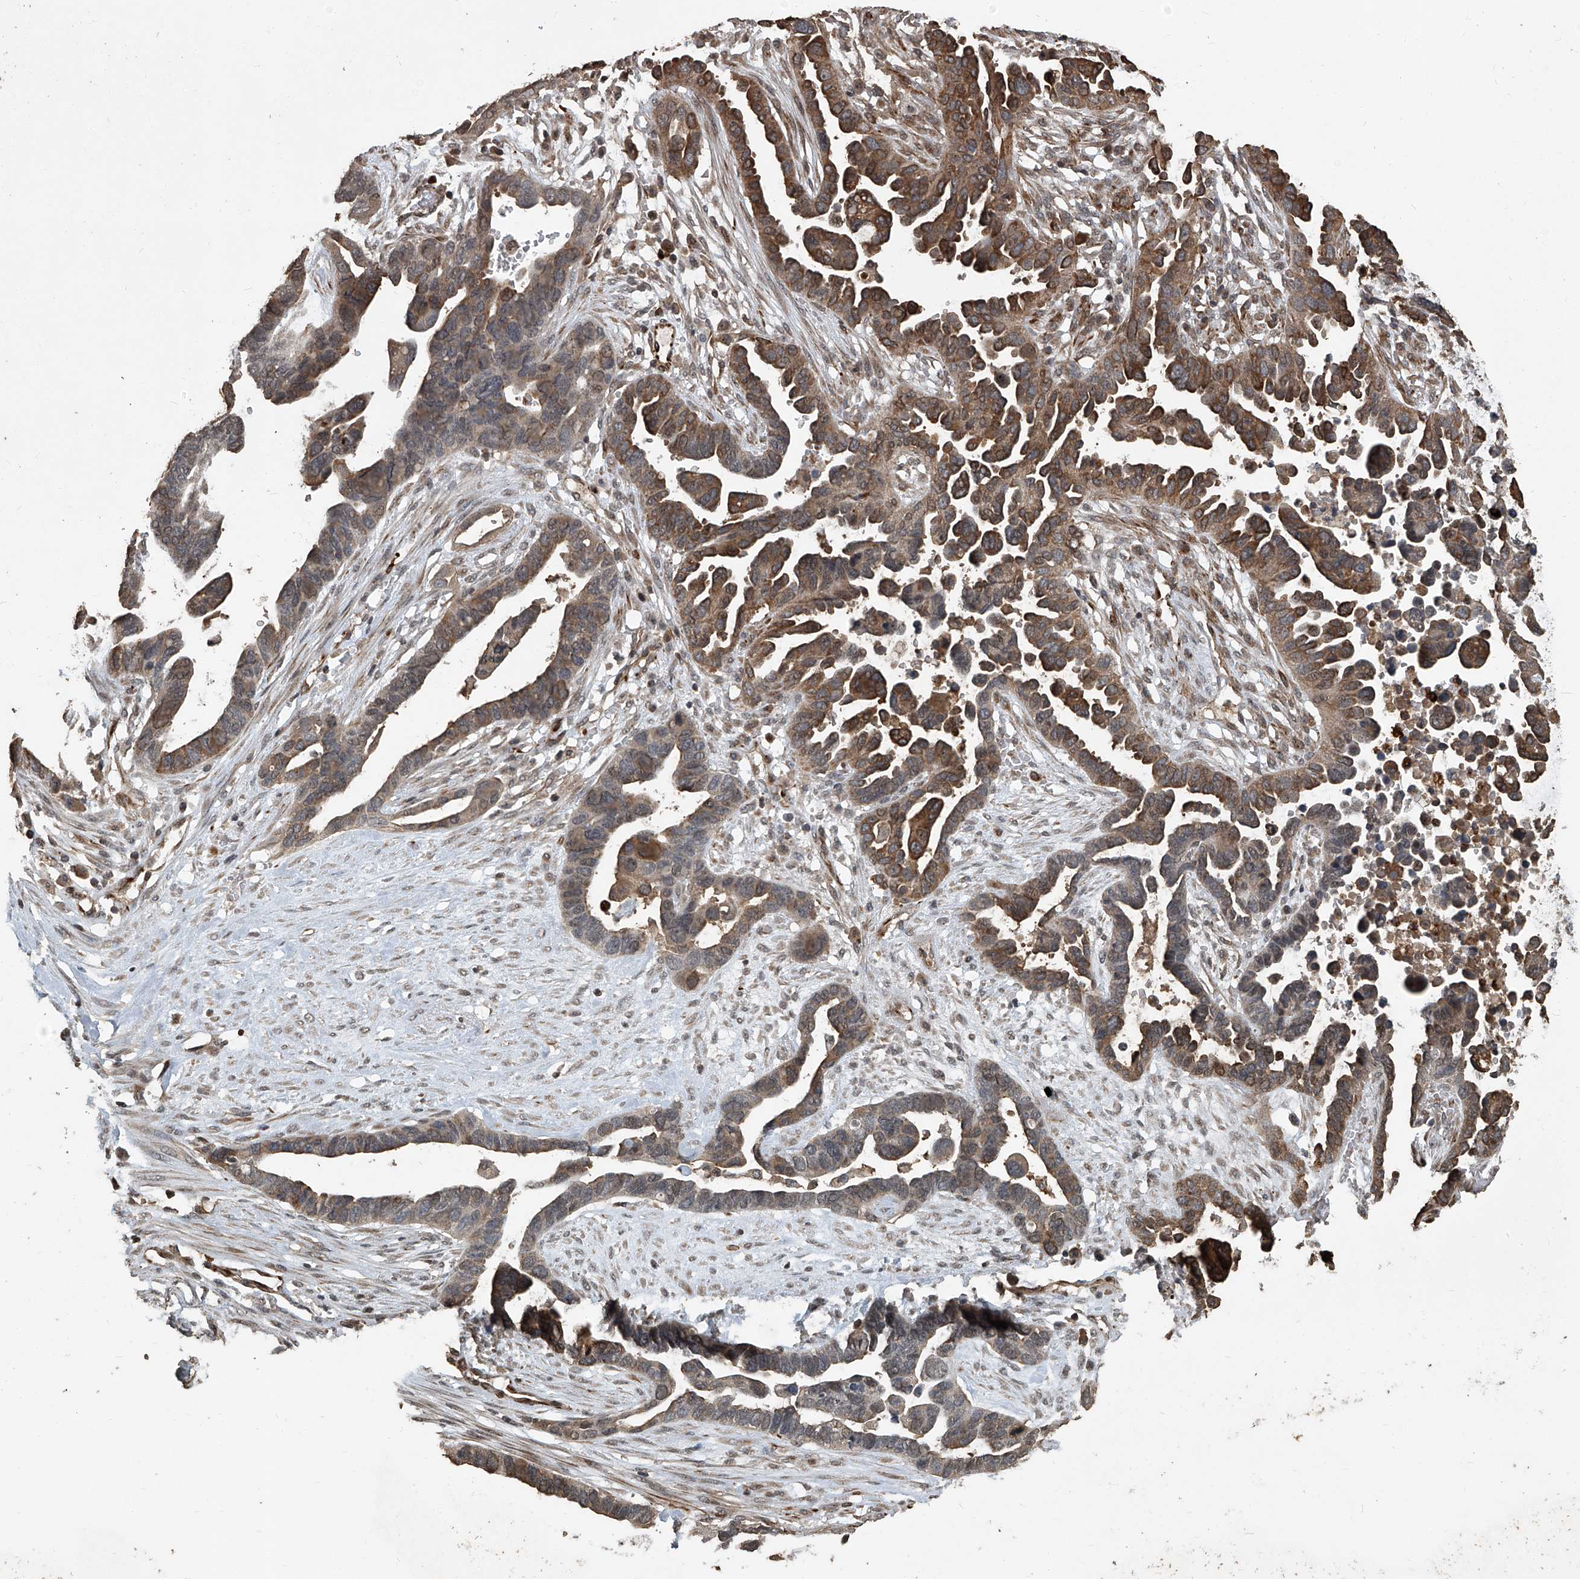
{"staining": {"intensity": "moderate", "quantity": ">75%", "location": "cytoplasmic/membranous"}, "tissue": "ovarian cancer", "cell_type": "Tumor cells", "image_type": "cancer", "snomed": [{"axis": "morphology", "description": "Cystadenocarcinoma, serous, NOS"}, {"axis": "topography", "description": "Ovary"}], "caption": "Immunohistochemical staining of serous cystadenocarcinoma (ovarian) demonstrates medium levels of moderate cytoplasmic/membranous positivity in about >75% of tumor cells. The protein is stained brown, and the nuclei are stained in blue (DAB IHC with brightfield microscopy, high magnification).", "gene": "GPR132", "patient": {"sex": "female", "age": 54}}